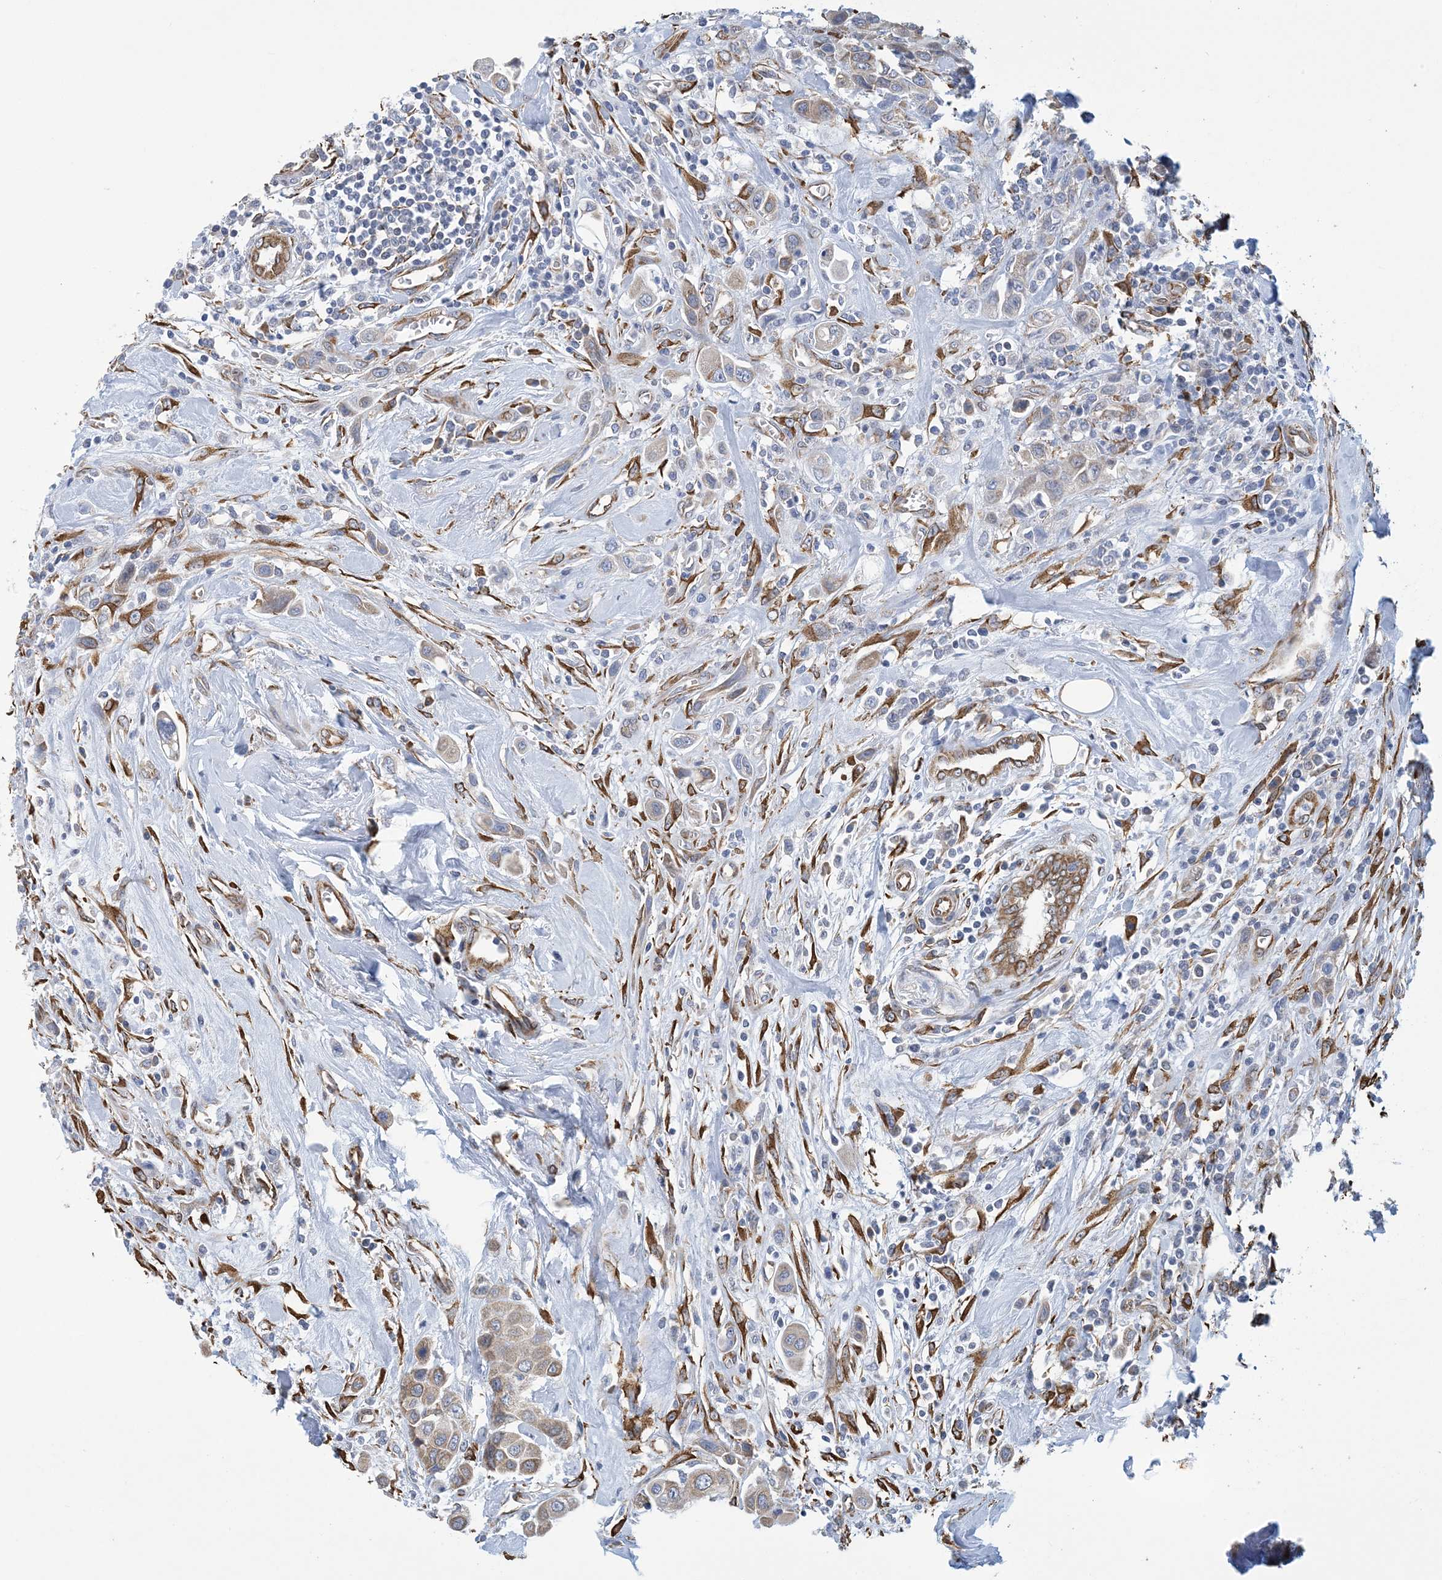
{"staining": {"intensity": "weak", "quantity": "25%-75%", "location": "cytoplasmic/membranous"}, "tissue": "urothelial cancer", "cell_type": "Tumor cells", "image_type": "cancer", "snomed": [{"axis": "morphology", "description": "Urothelial carcinoma, High grade"}, {"axis": "topography", "description": "Urinary bladder"}], "caption": "Human urothelial cancer stained with a protein marker exhibits weak staining in tumor cells.", "gene": "CCDC14", "patient": {"sex": "male", "age": 50}}